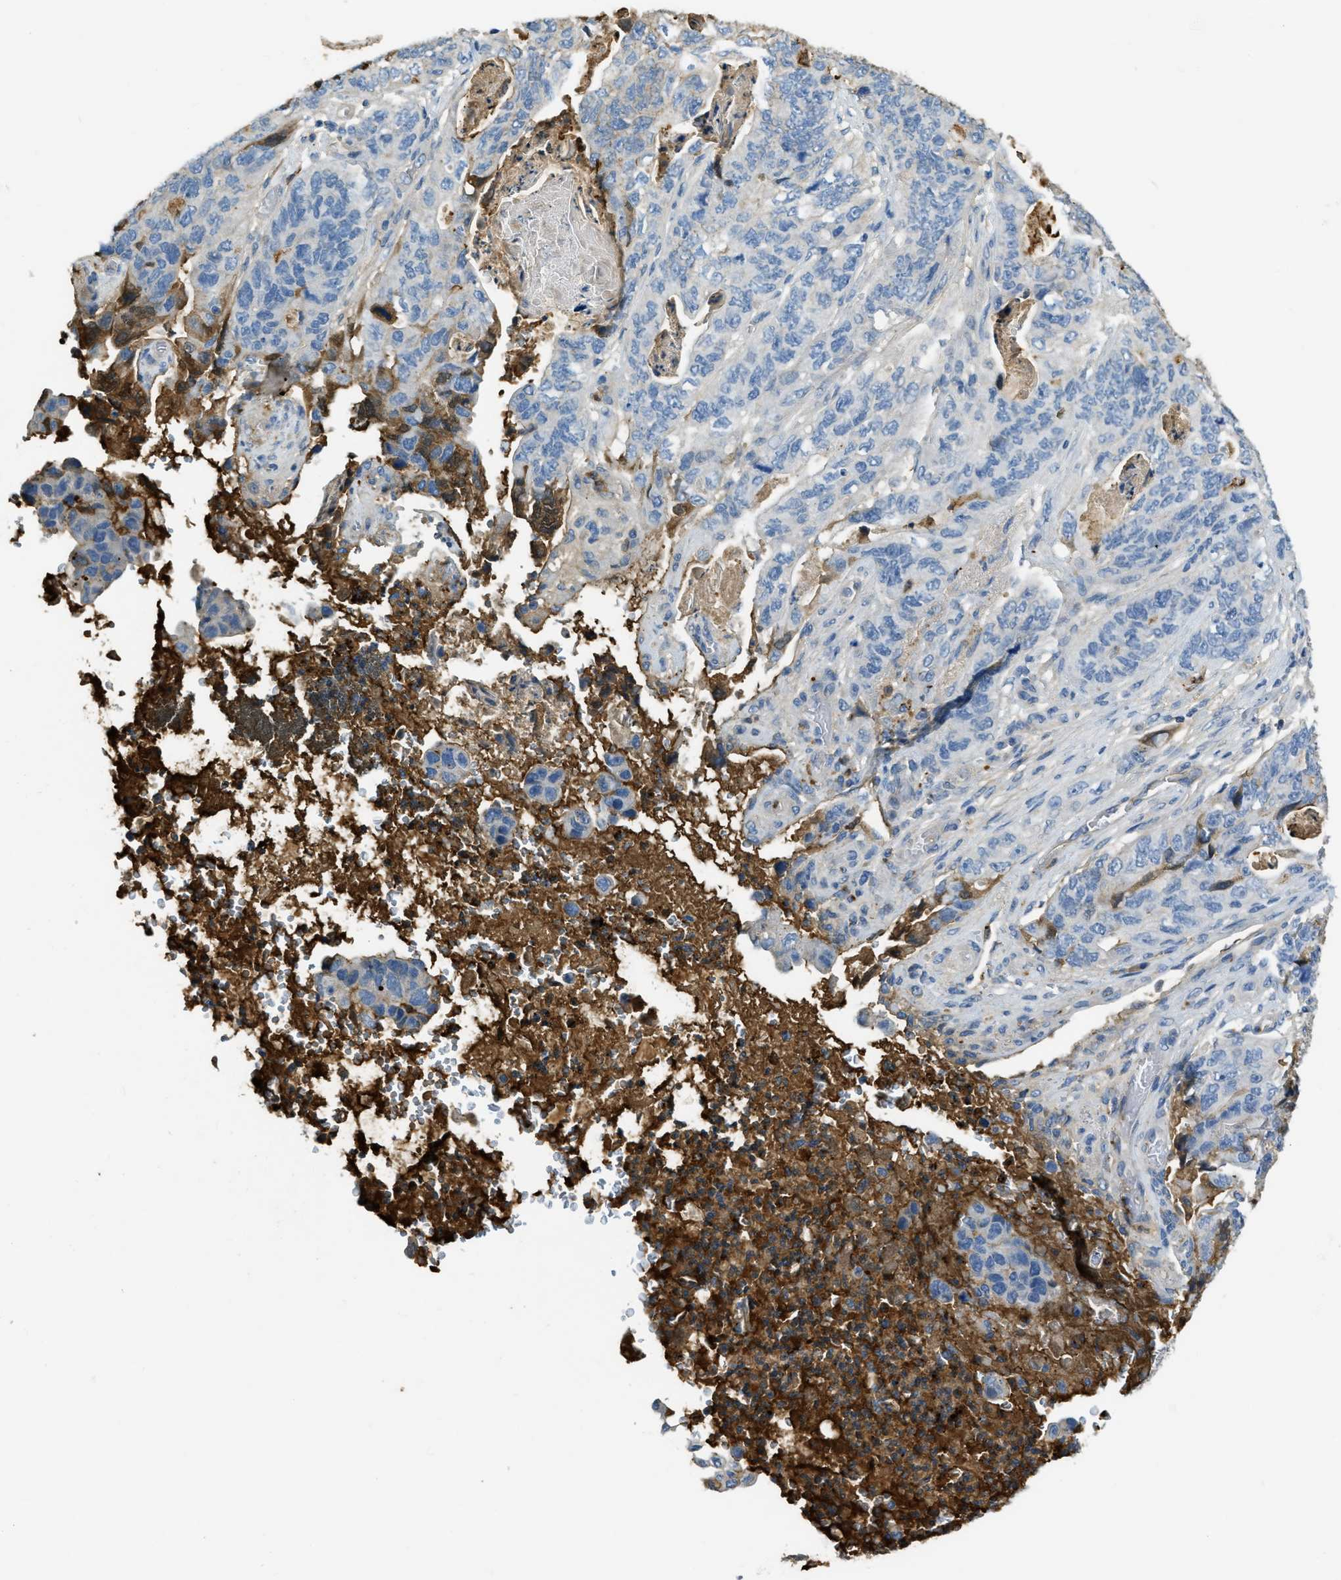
{"staining": {"intensity": "negative", "quantity": "none", "location": "none"}, "tissue": "stomach cancer", "cell_type": "Tumor cells", "image_type": "cancer", "snomed": [{"axis": "morphology", "description": "Adenocarcinoma, NOS"}, {"axis": "topography", "description": "Stomach"}], "caption": "Micrograph shows no protein staining in tumor cells of stomach cancer tissue.", "gene": "PRTN3", "patient": {"sex": "female", "age": 89}}